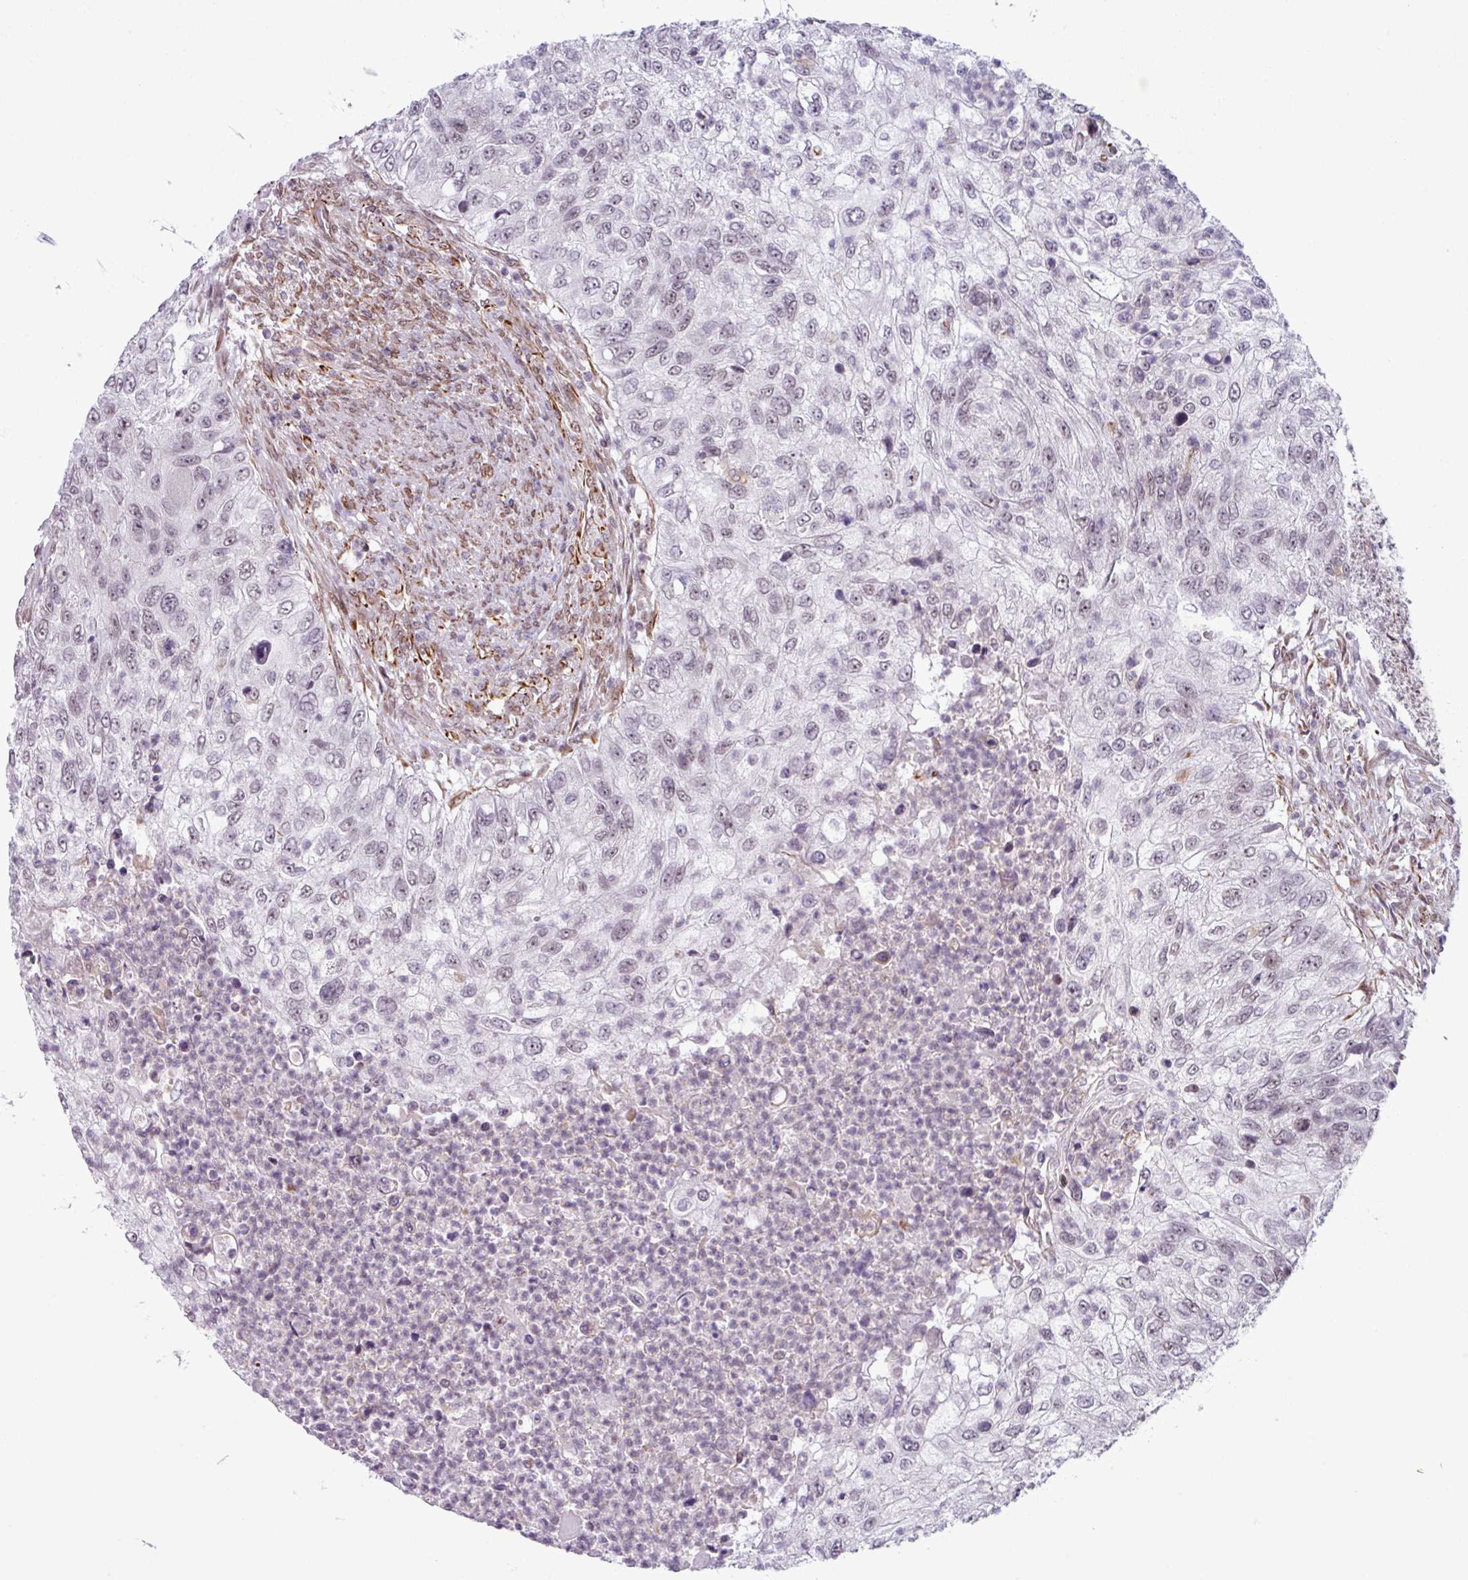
{"staining": {"intensity": "weak", "quantity": "<25%", "location": "nuclear"}, "tissue": "urothelial cancer", "cell_type": "Tumor cells", "image_type": "cancer", "snomed": [{"axis": "morphology", "description": "Urothelial carcinoma, High grade"}, {"axis": "topography", "description": "Urinary bladder"}], "caption": "DAB (3,3'-diaminobenzidine) immunohistochemical staining of urothelial cancer shows no significant staining in tumor cells.", "gene": "CHD3", "patient": {"sex": "female", "age": 60}}